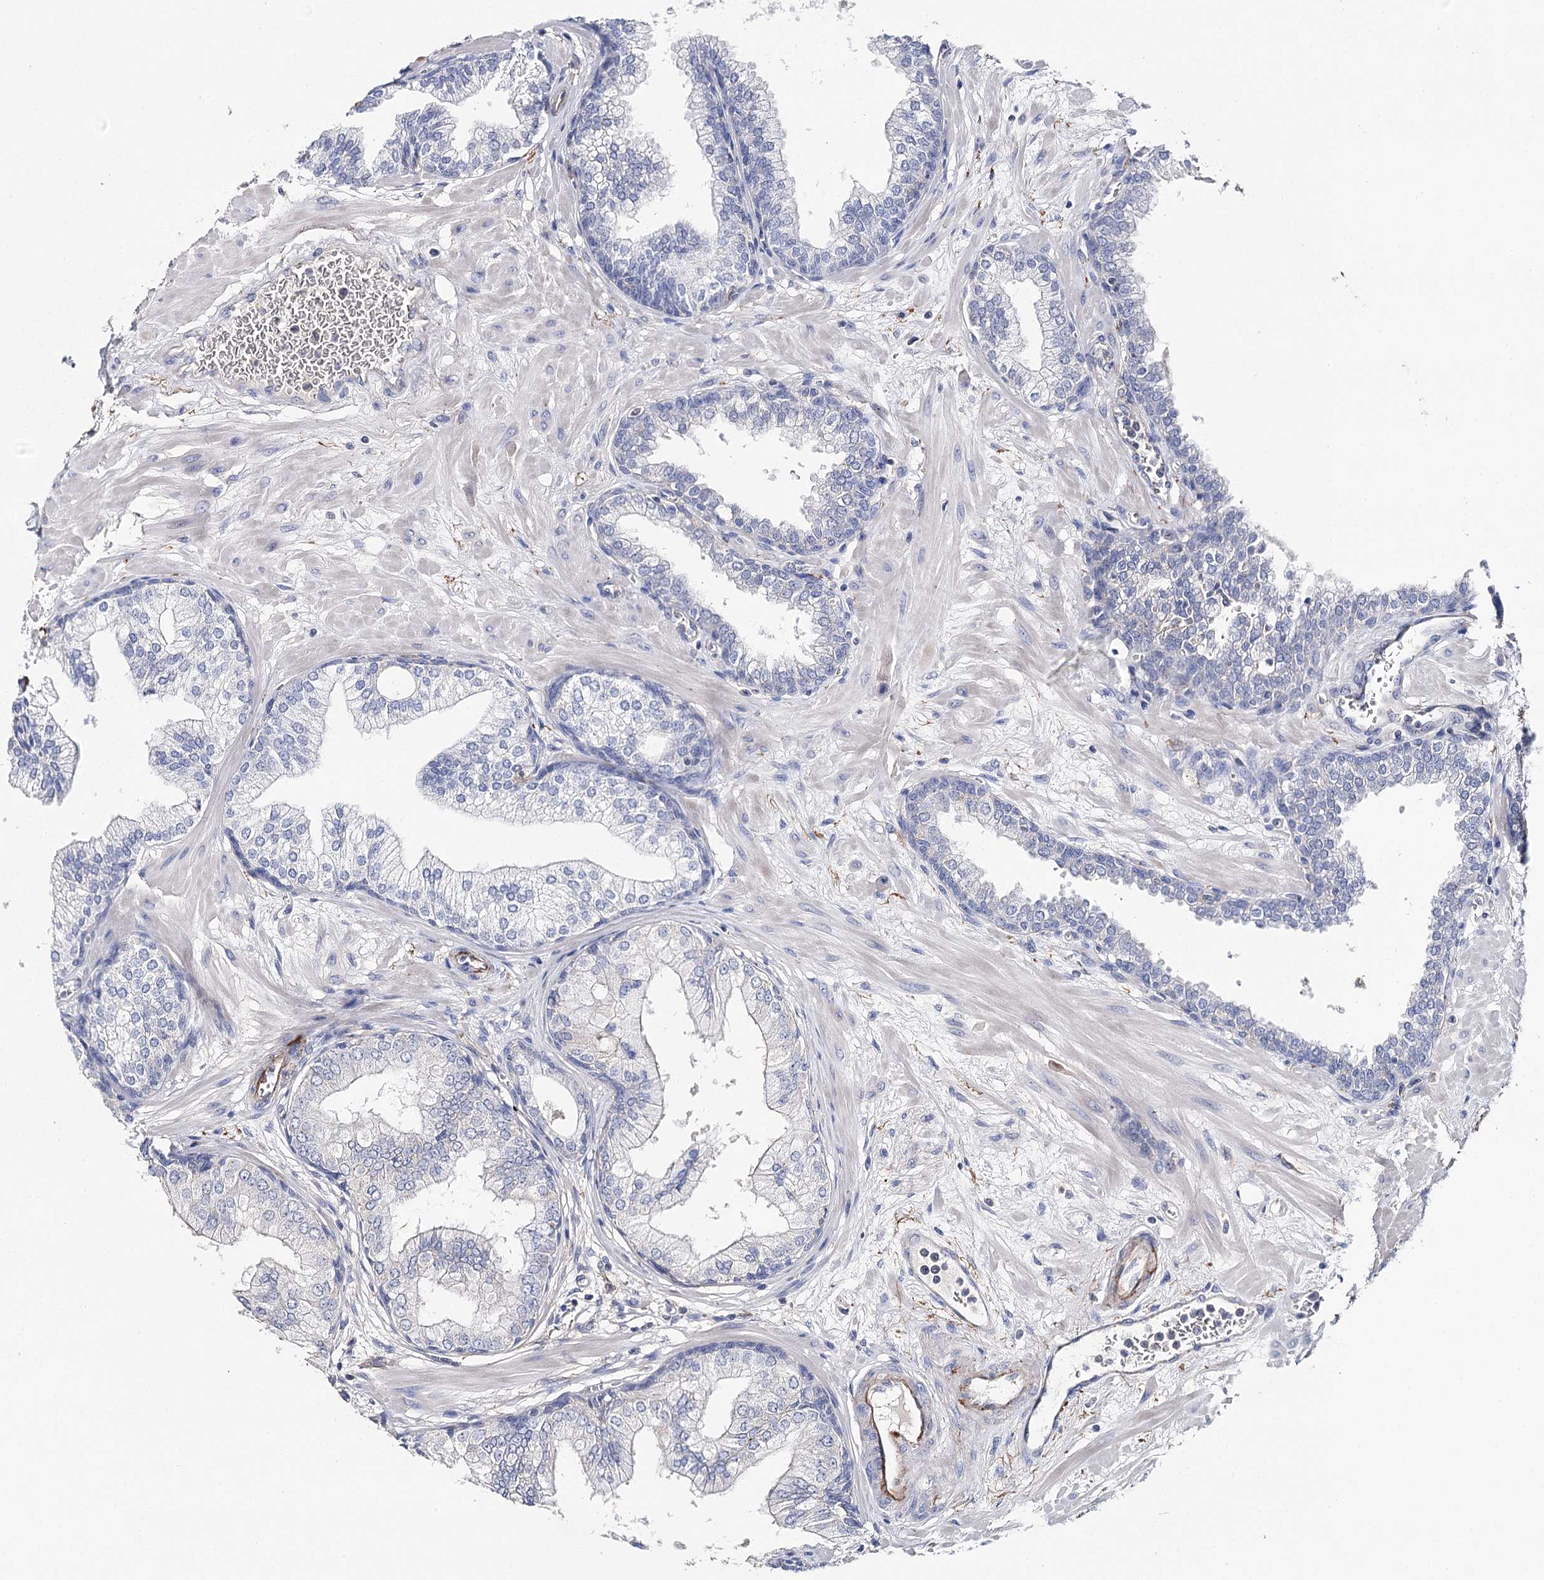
{"staining": {"intensity": "negative", "quantity": "none", "location": "none"}, "tissue": "prostate", "cell_type": "Glandular cells", "image_type": "normal", "snomed": [{"axis": "morphology", "description": "Normal tissue, NOS"}, {"axis": "morphology", "description": "Urothelial carcinoma, Low grade"}, {"axis": "topography", "description": "Urinary bladder"}, {"axis": "topography", "description": "Prostate"}], "caption": "Prostate stained for a protein using immunohistochemistry (IHC) exhibits no positivity glandular cells.", "gene": "EPYC", "patient": {"sex": "male", "age": 60}}